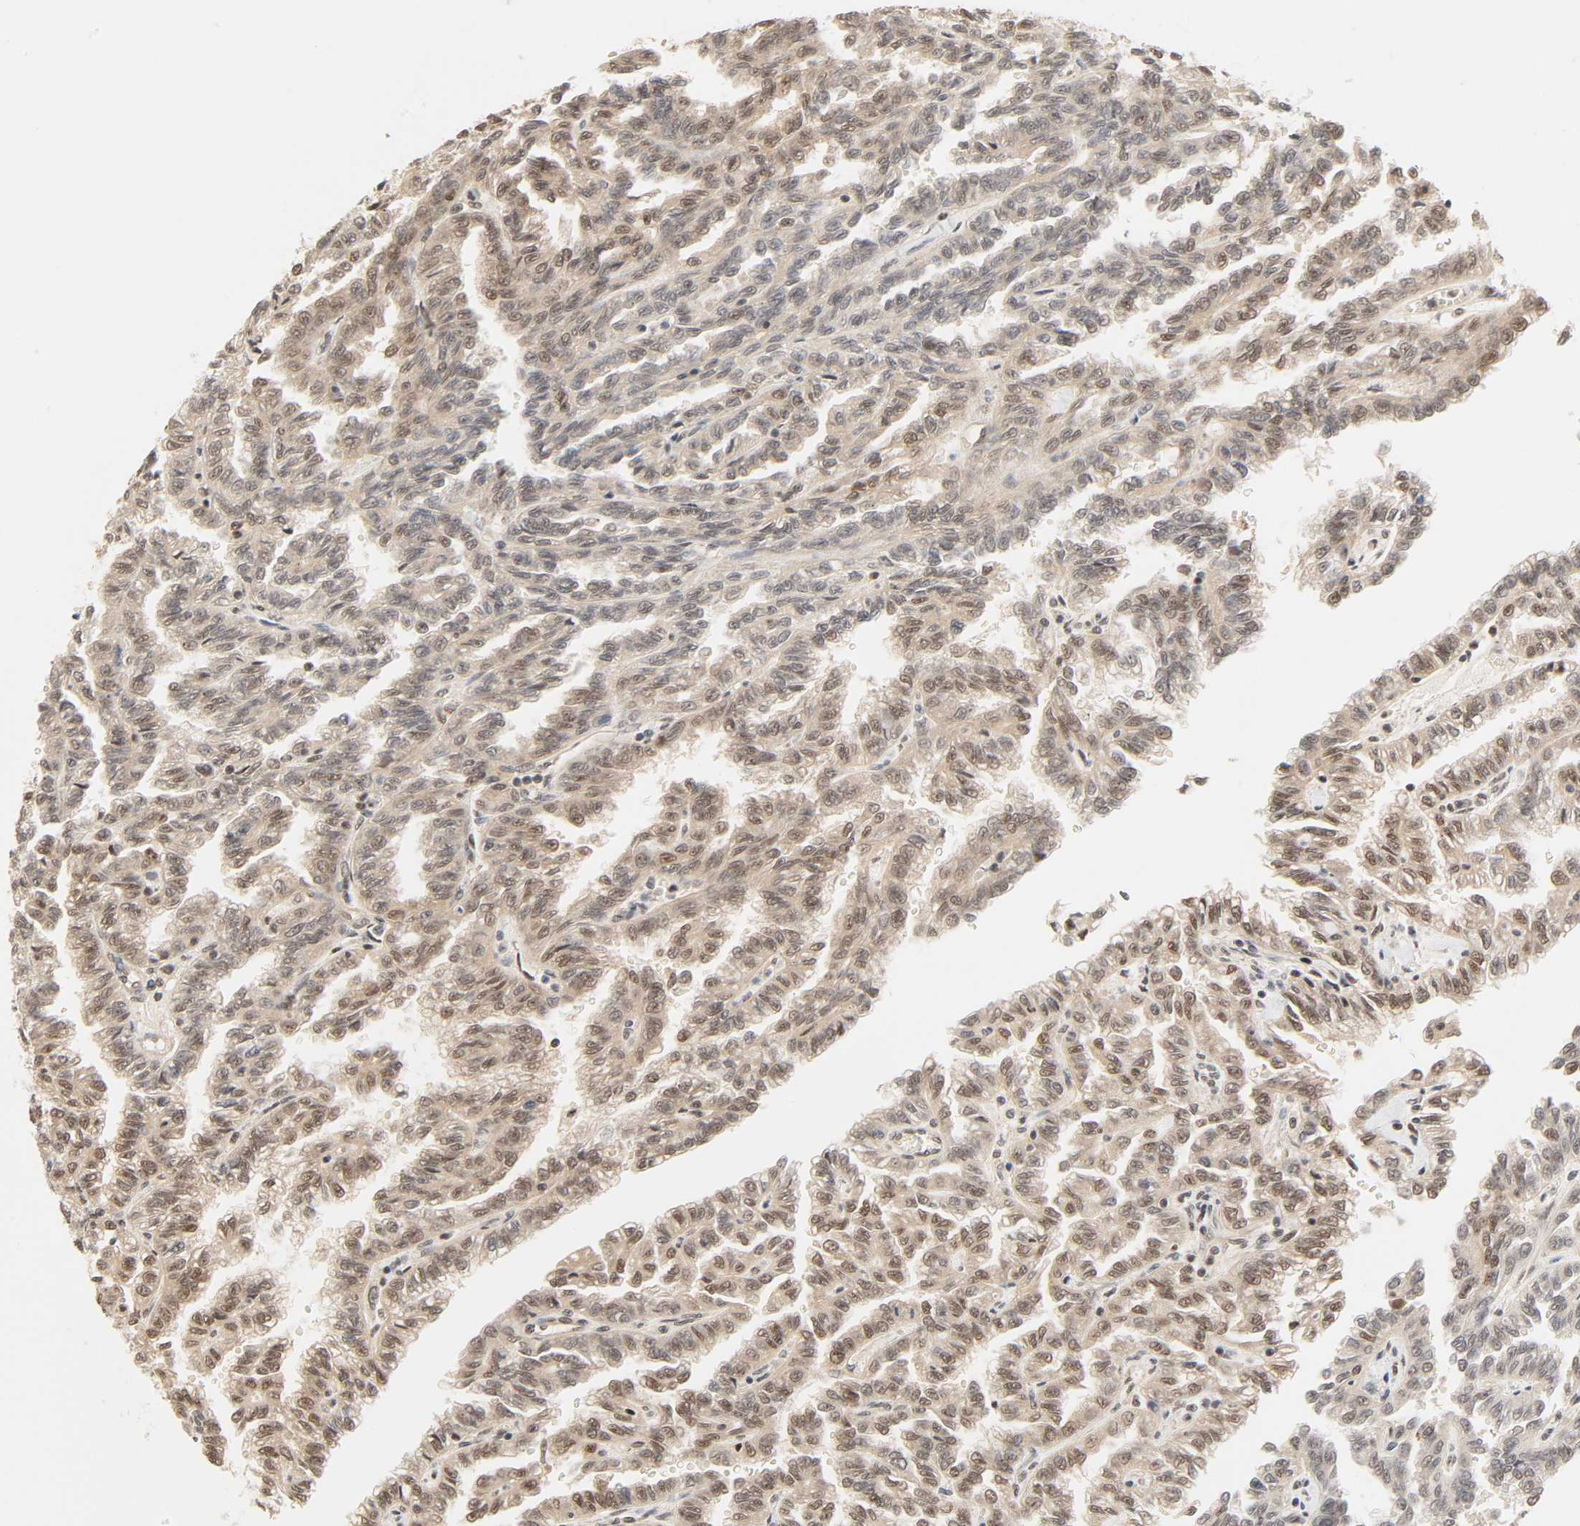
{"staining": {"intensity": "moderate", "quantity": "25%-75%", "location": "nuclear"}, "tissue": "renal cancer", "cell_type": "Tumor cells", "image_type": "cancer", "snomed": [{"axis": "morphology", "description": "Inflammation, NOS"}, {"axis": "morphology", "description": "Adenocarcinoma, NOS"}, {"axis": "topography", "description": "Kidney"}], "caption": "Immunohistochemical staining of human renal cancer demonstrates medium levels of moderate nuclear protein staining in approximately 25%-75% of tumor cells. The protein of interest is shown in brown color, while the nuclei are stained blue.", "gene": "UBC", "patient": {"sex": "male", "age": 68}}